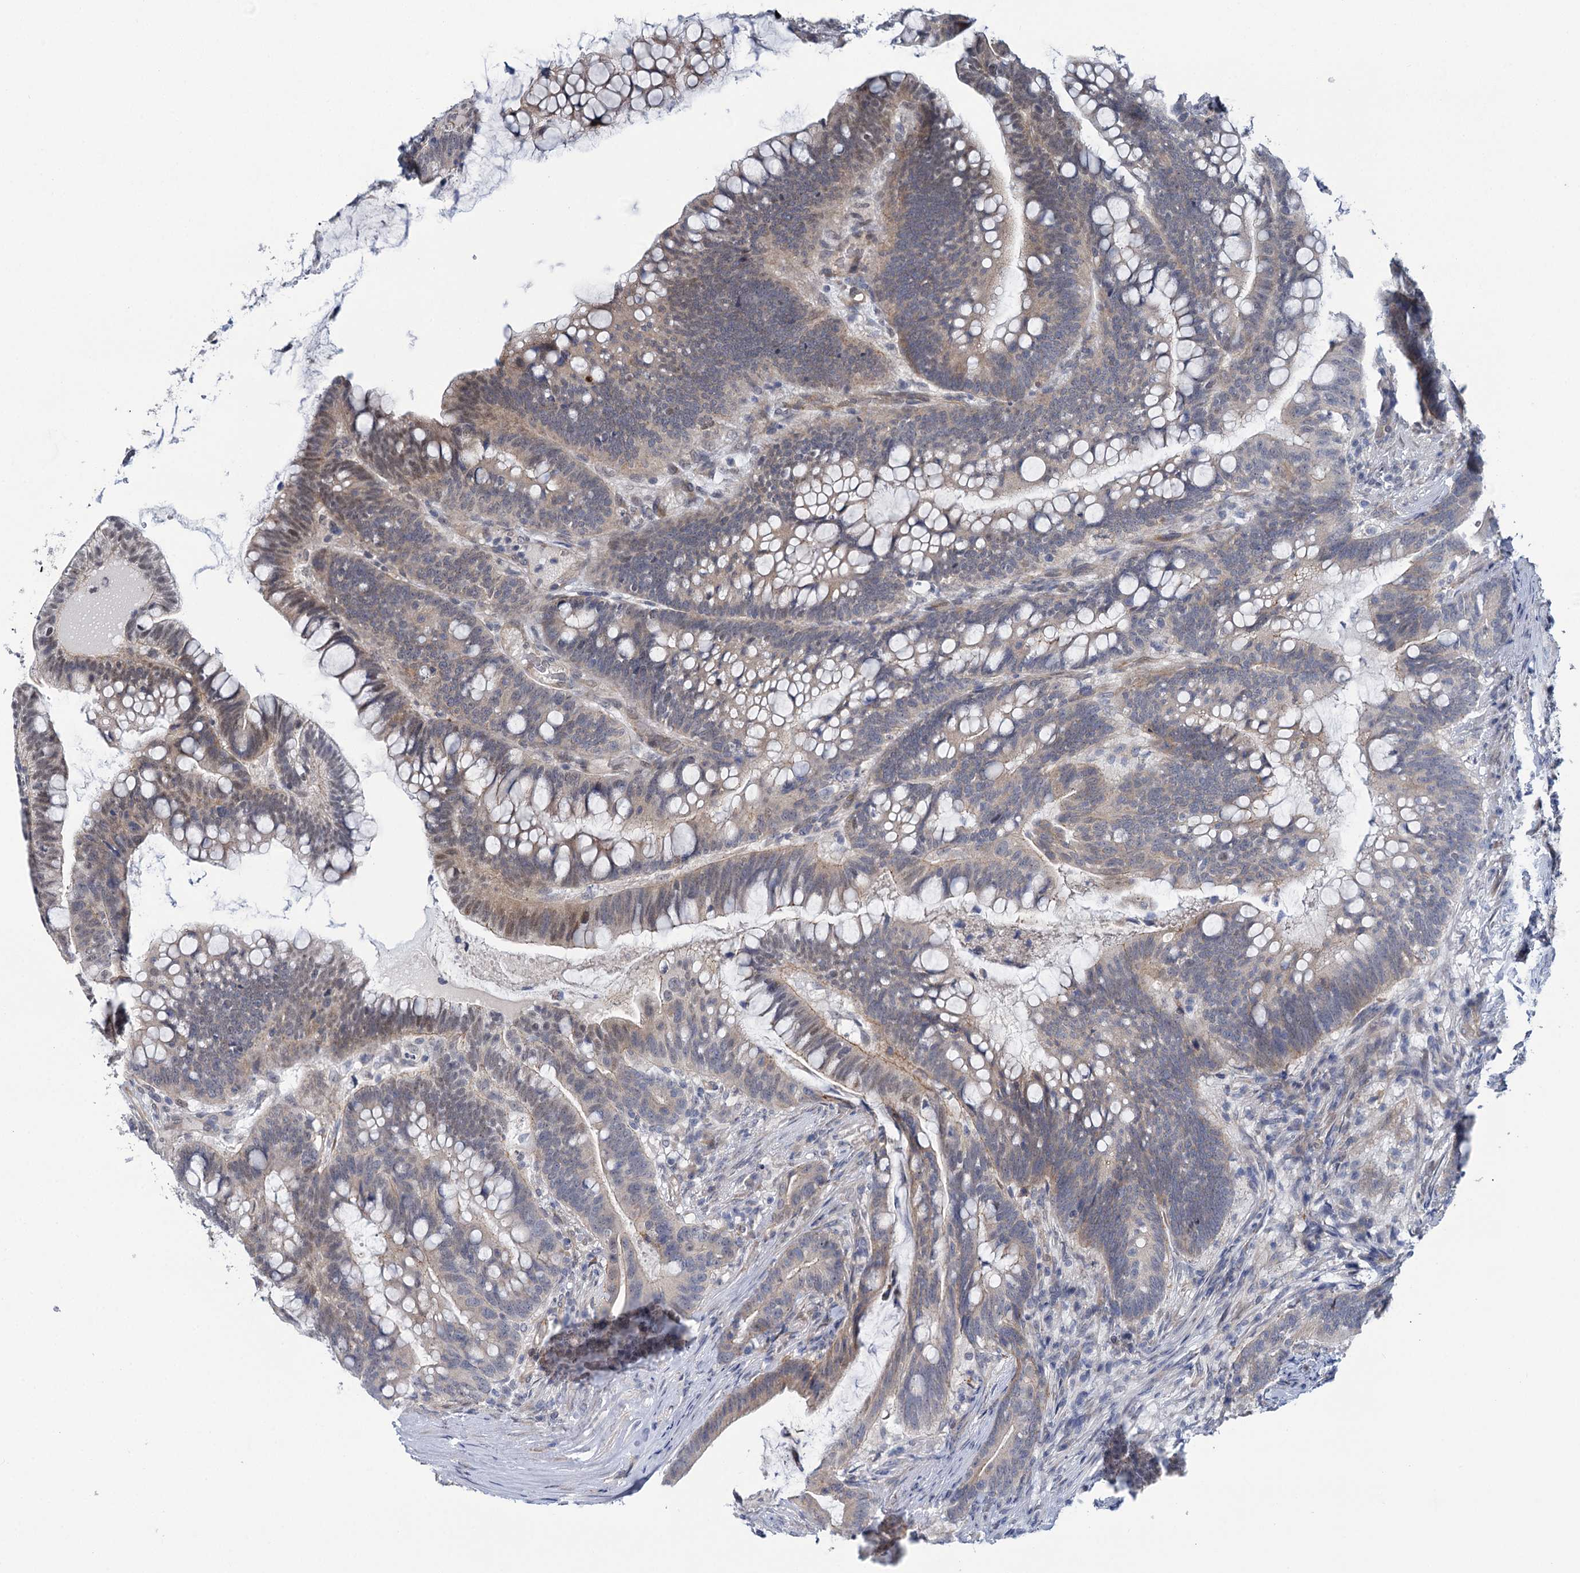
{"staining": {"intensity": "weak", "quantity": "25%-75%", "location": "cytoplasmic/membranous,nuclear"}, "tissue": "colorectal cancer", "cell_type": "Tumor cells", "image_type": "cancer", "snomed": [{"axis": "morphology", "description": "Adenocarcinoma, NOS"}, {"axis": "topography", "description": "Colon"}], "caption": "The micrograph shows immunohistochemical staining of adenocarcinoma (colorectal). There is weak cytoplasmic/membranous and nuclear expression is appreciated in about 25%-75% of tumor cells. (DAB (3,3'-diaminobenzidine) IHC, brown staining for protein, blue staining for nuclei).", "gene": "MBLAC2", "patient": {"sex": "female", "age": 66}}